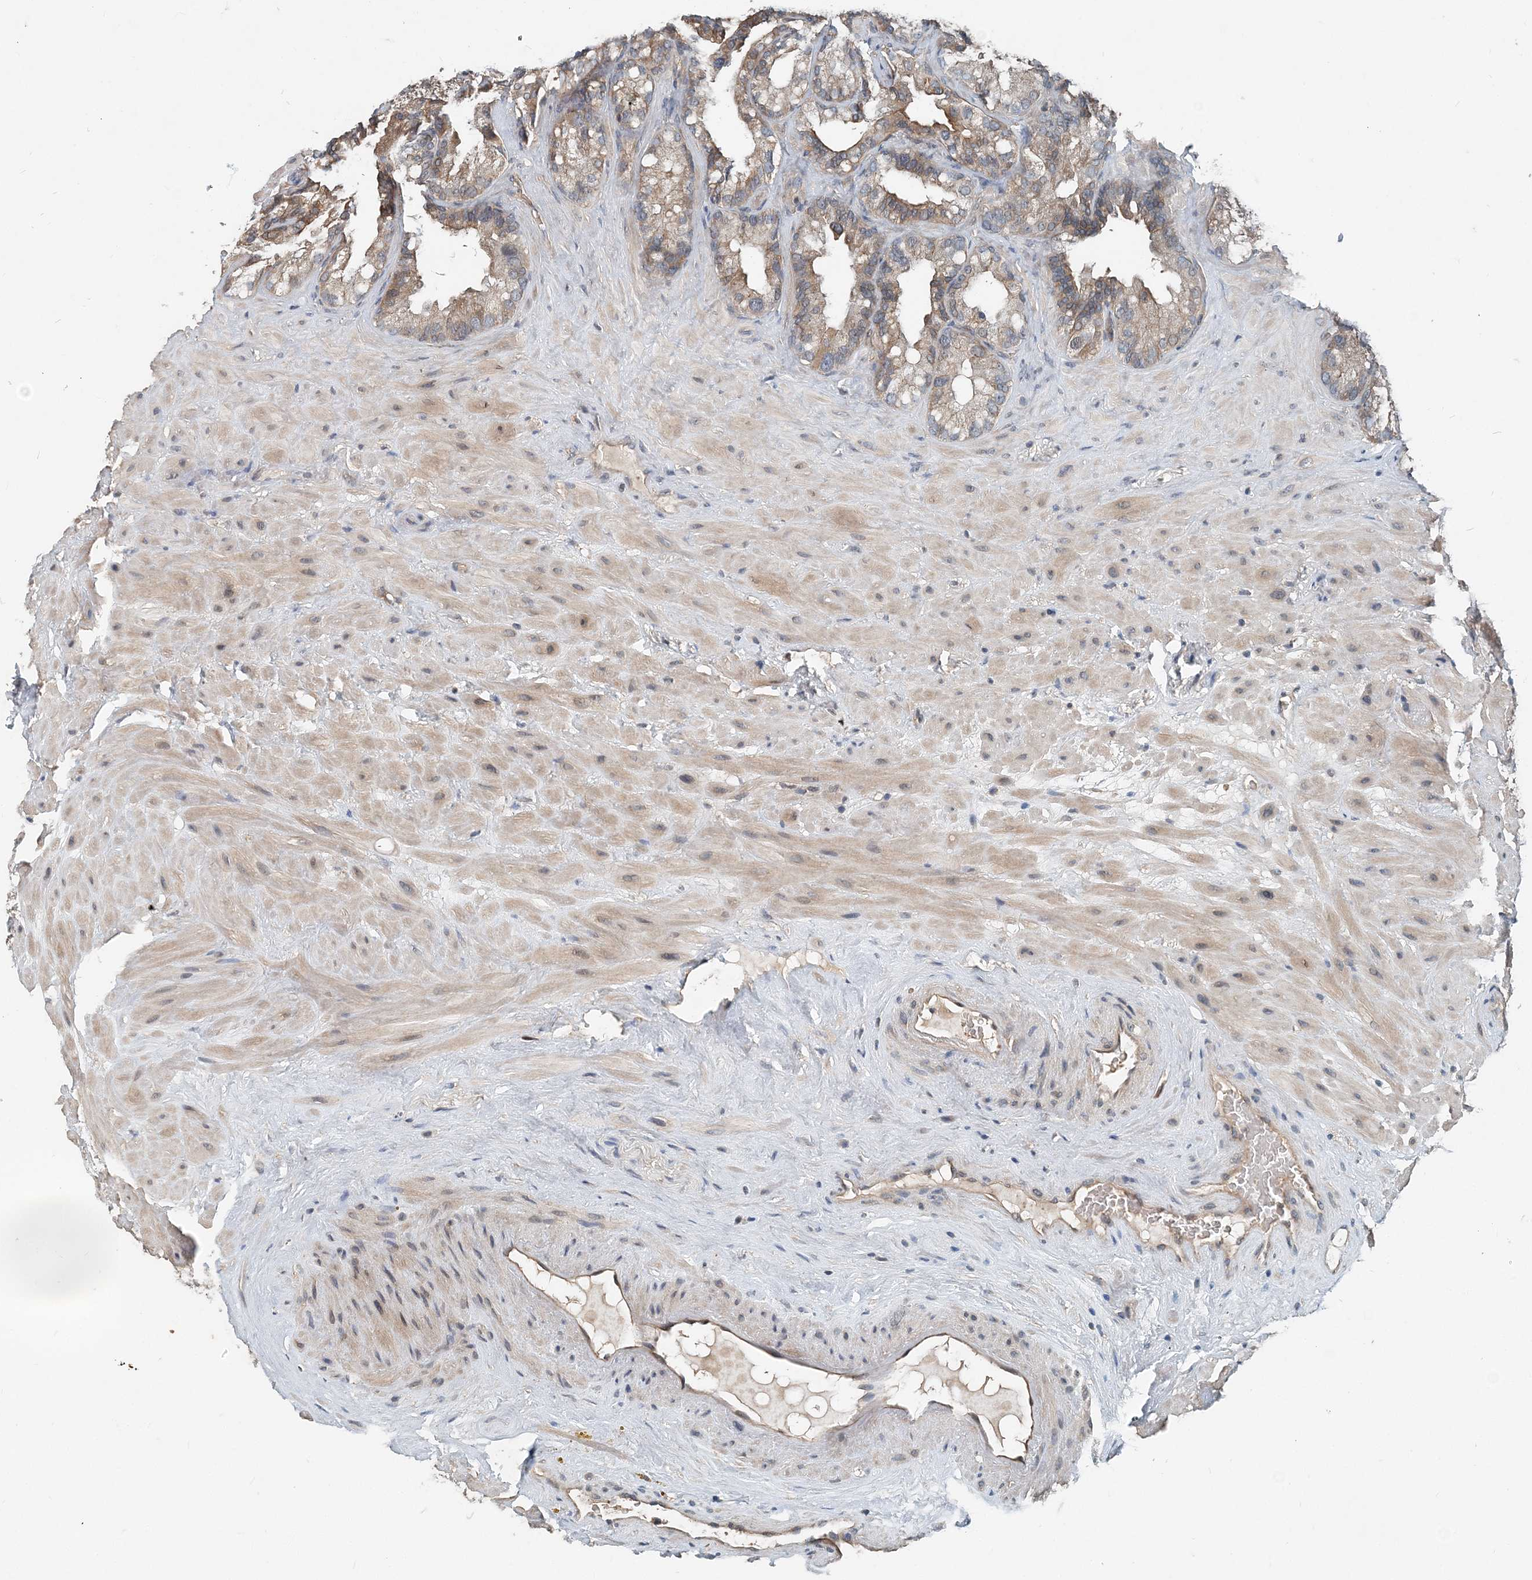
{"staining": {"intensity": "moderate", "quantity": ">75%", "location": "cytoplasmic/membranous"}, "tissue": "seminal vesicle", "cell_type": "Glandular cells", "image_type": "normal", "snomed": [{"axis": "morphology", "description": "Normal tissue, NOS"}, {"axis": "topography", "description": "Prostate"}, {"axis": "topography", "description": "Seminal veicle"}], "caption": "High-power microscopy captured an IHC image of normal seminal vesicle, revealing moderate cytoplasmic/membranous staining in about >75% of glandular cells.", "gene": "SMPD3", "patient": {"sex": "male", "age": 68}}